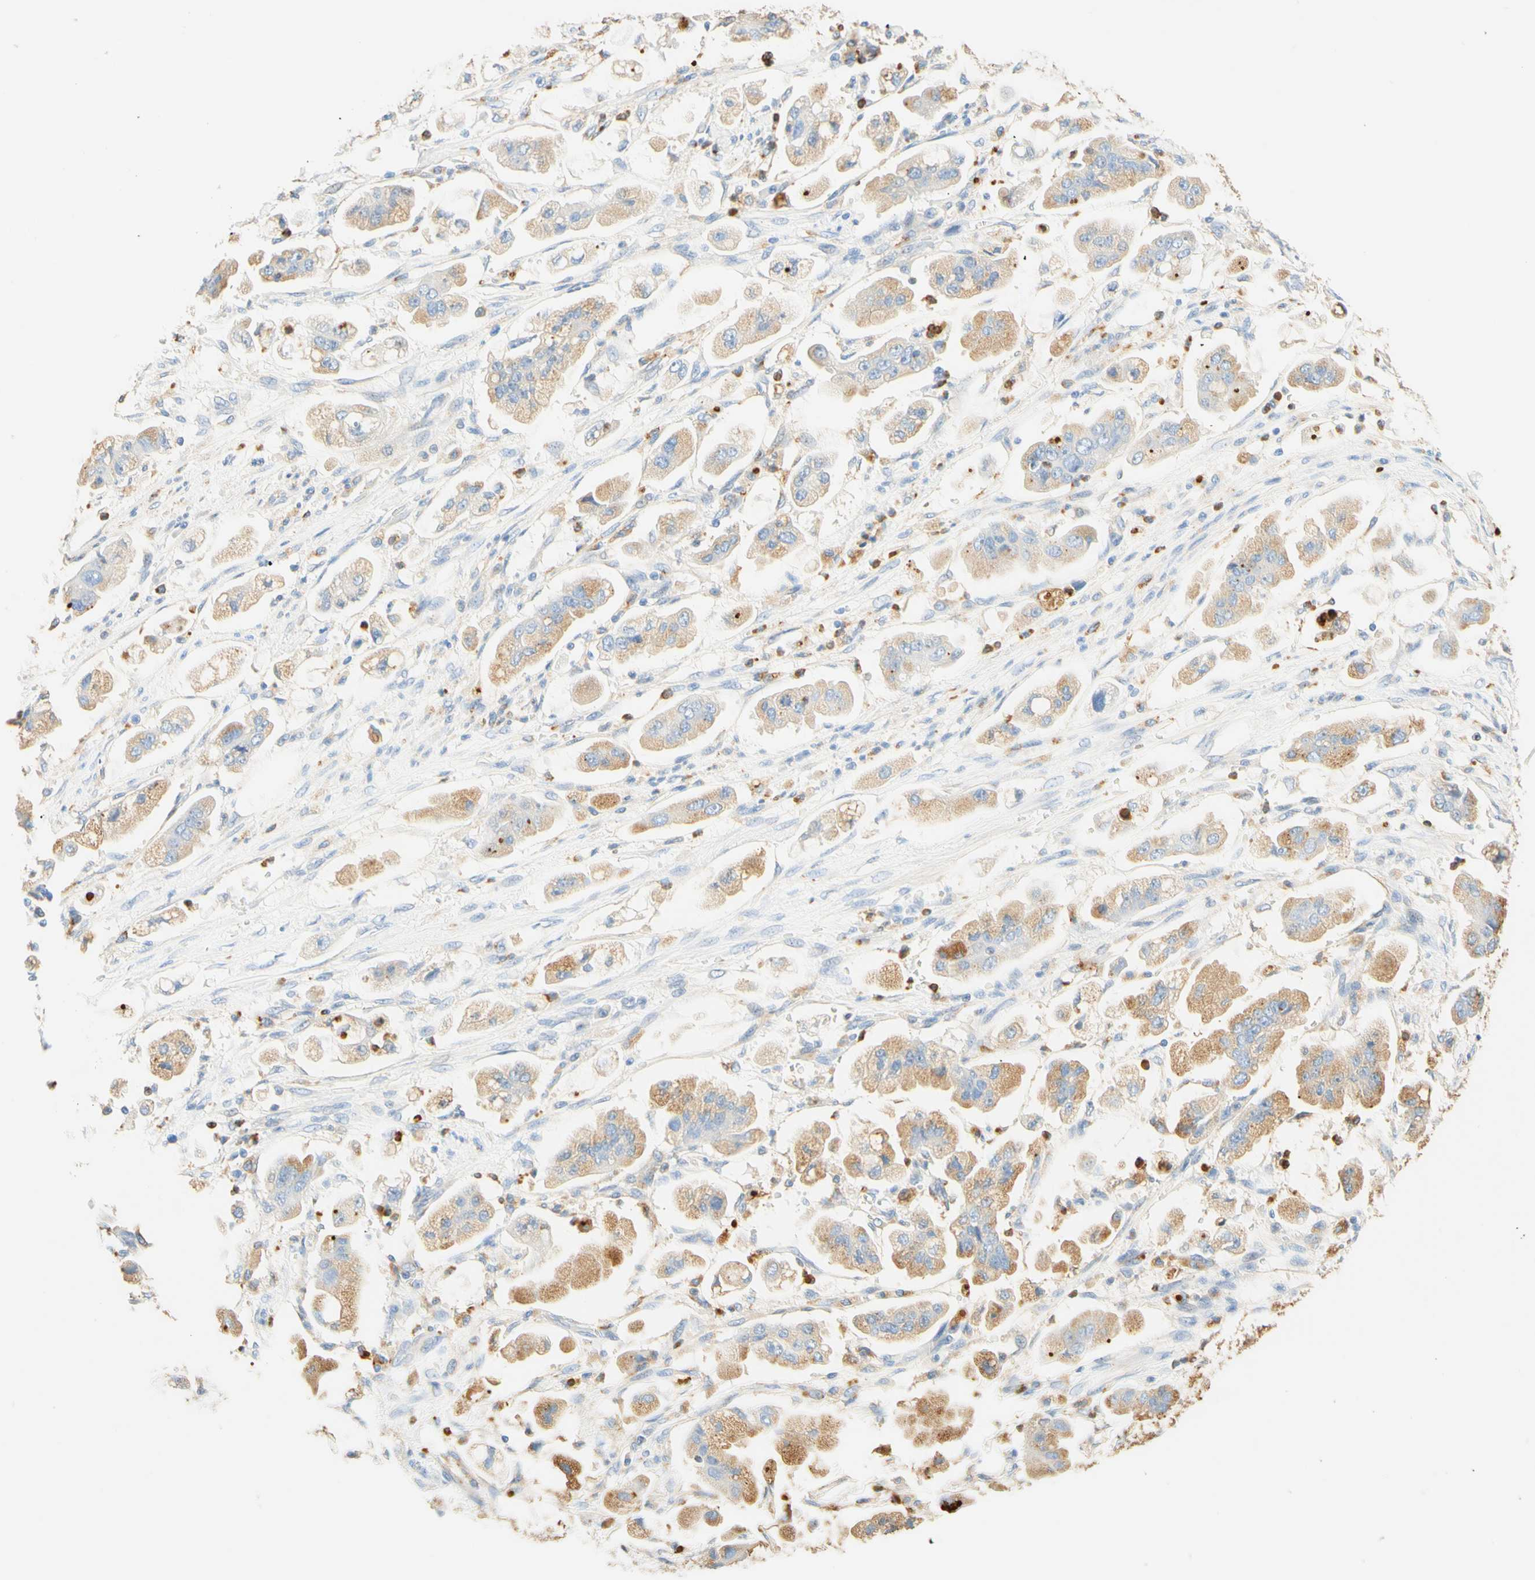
{"staining": {"intensity": "weak", "quantity": ">75%", "location": "cytoplasmic/membranous"}, "tissue": "stomach cancer", "cell_type": "Tumor cells", "image_type": "cancer", "snomed": [{"axis": "morphology", "description": "Adenocarcinoma, NOS"}, {"axis": "topography", "description": "Stomach"}], "caption": "A brown stain highlights weak cytoplasmic/membranous staining of a protein in stomach cancer (adenocarcinoma) tumor cells.", "gene": "CD63", "patient": {"sex": "male", "age": 62}}